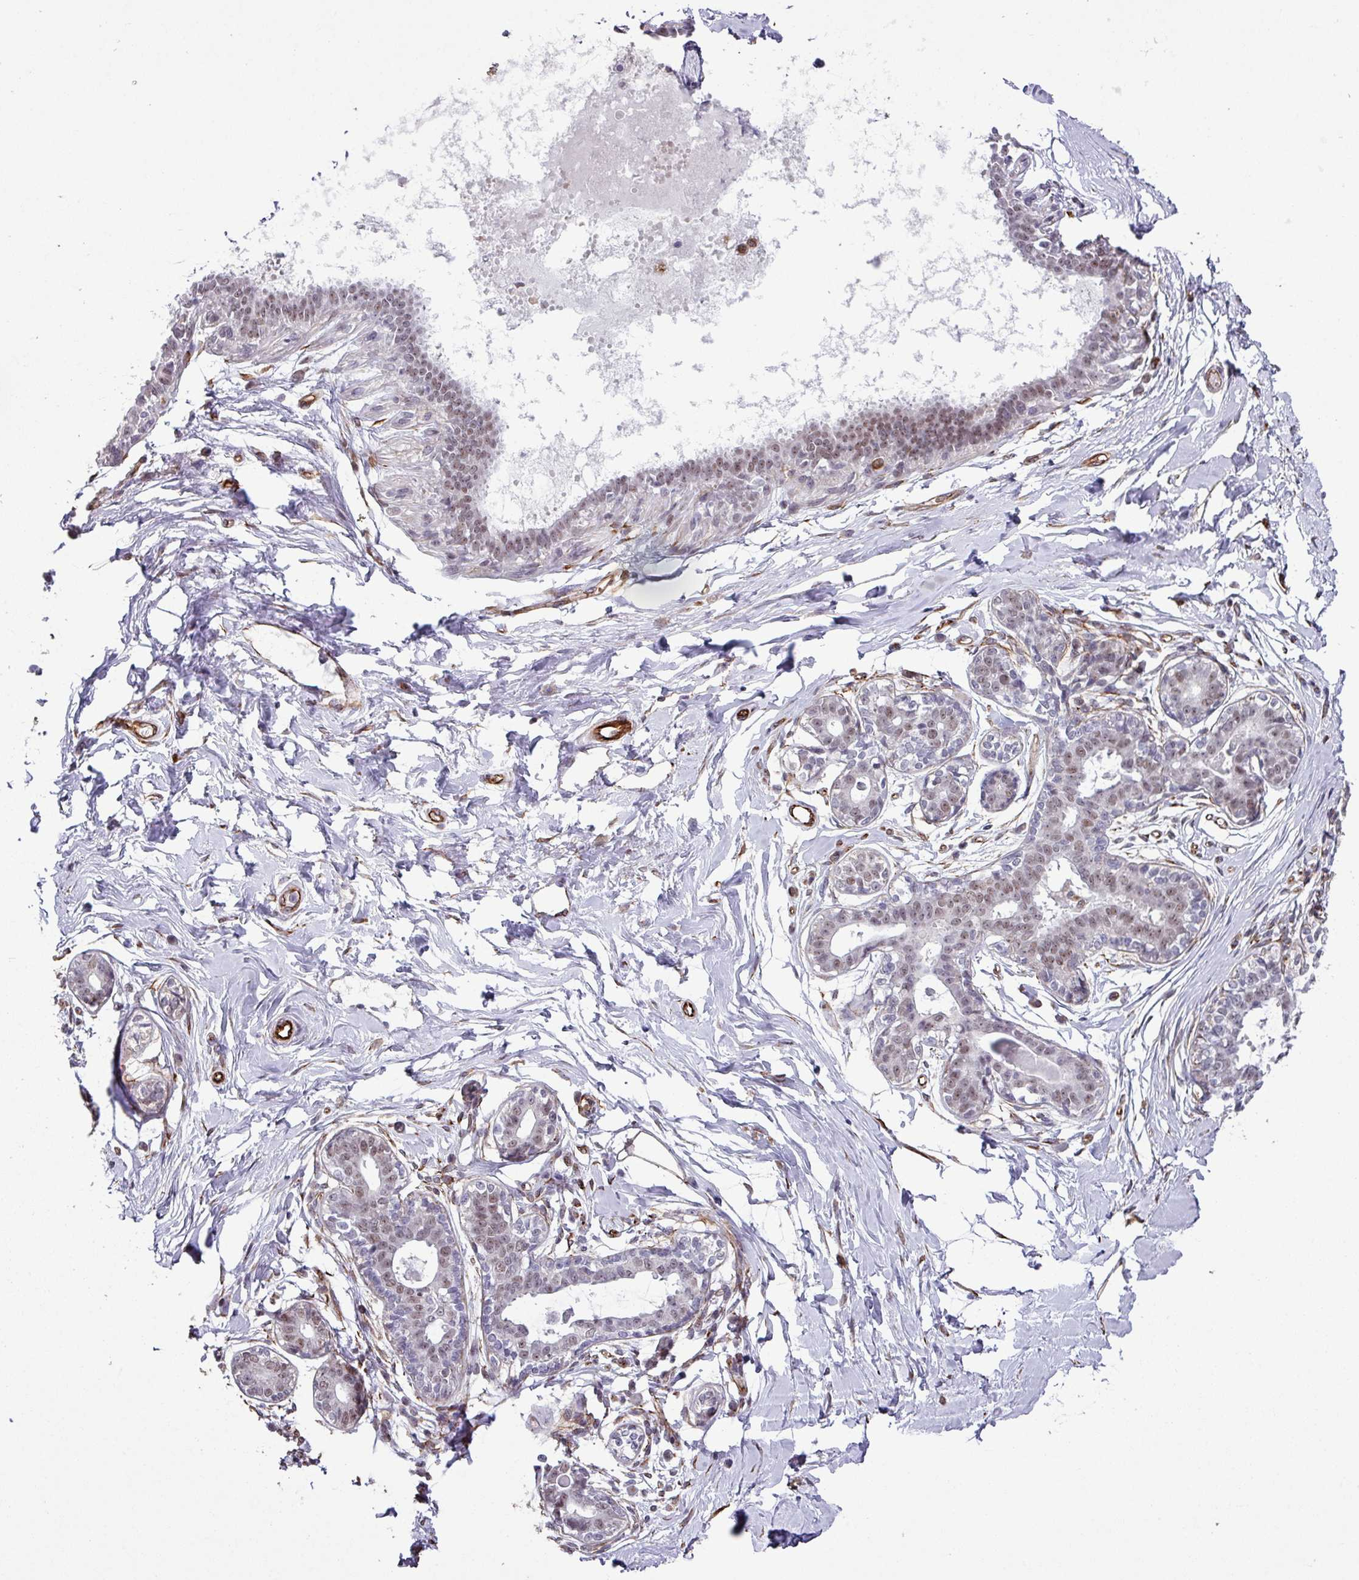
{"staining": {"intensity": "negative", "quantity": "none", "location": "none"}, "tissue": "breast", "cell_type": "Adipocytes", "image_type": "normal", "snomed": [{"axis": "morphology", "description": "Normal tissue, NOS"}, {"axis": "topography", "description": "Breast"}], "caption": "An IHC micrograph of normal breast is shown. There is no staining in adipocytes of breast. The staining is performed using DAB brown chromogen with nuclei counter-stained in using hematoxylin.", "gene": "CHD3", "patient": {"sex": "female", "age": 45}}